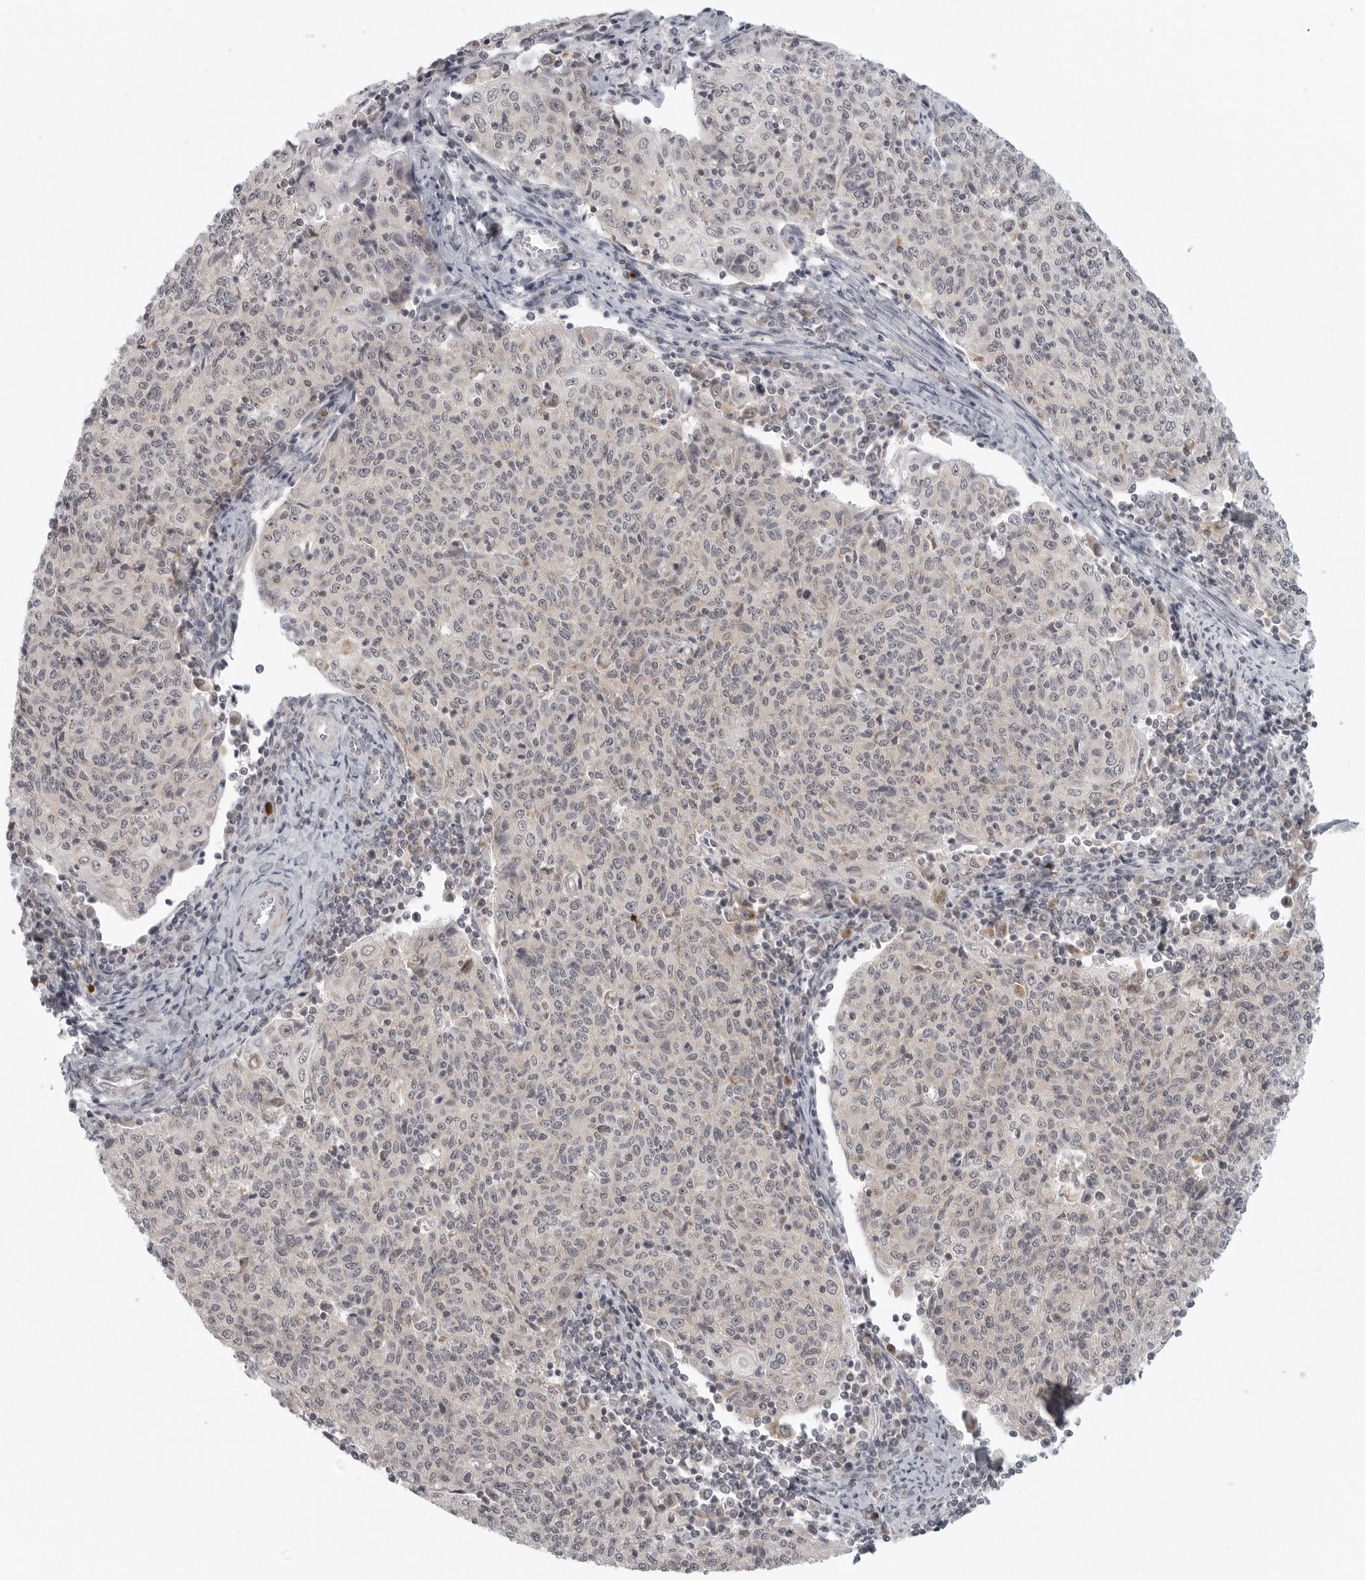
{"staining": {"intensity": "negative", "quantity": "none", "location": "none"}, "tissue": "cervical cancer", "cell_type": "Tumor cells", "image_type": "cancer", "snomed": [{"axis": "morphology", "description": "Squamous cell carcinoma, NOS"}, {"axis": "topography", "description": "Cervix"}], "caption": "Immunohistochemical staining of cervical squamous cell carcinoma reveals no significant staining in tumor cells.", "gene": "TUT4", "patient": {"sex": "female", "age": 48}}